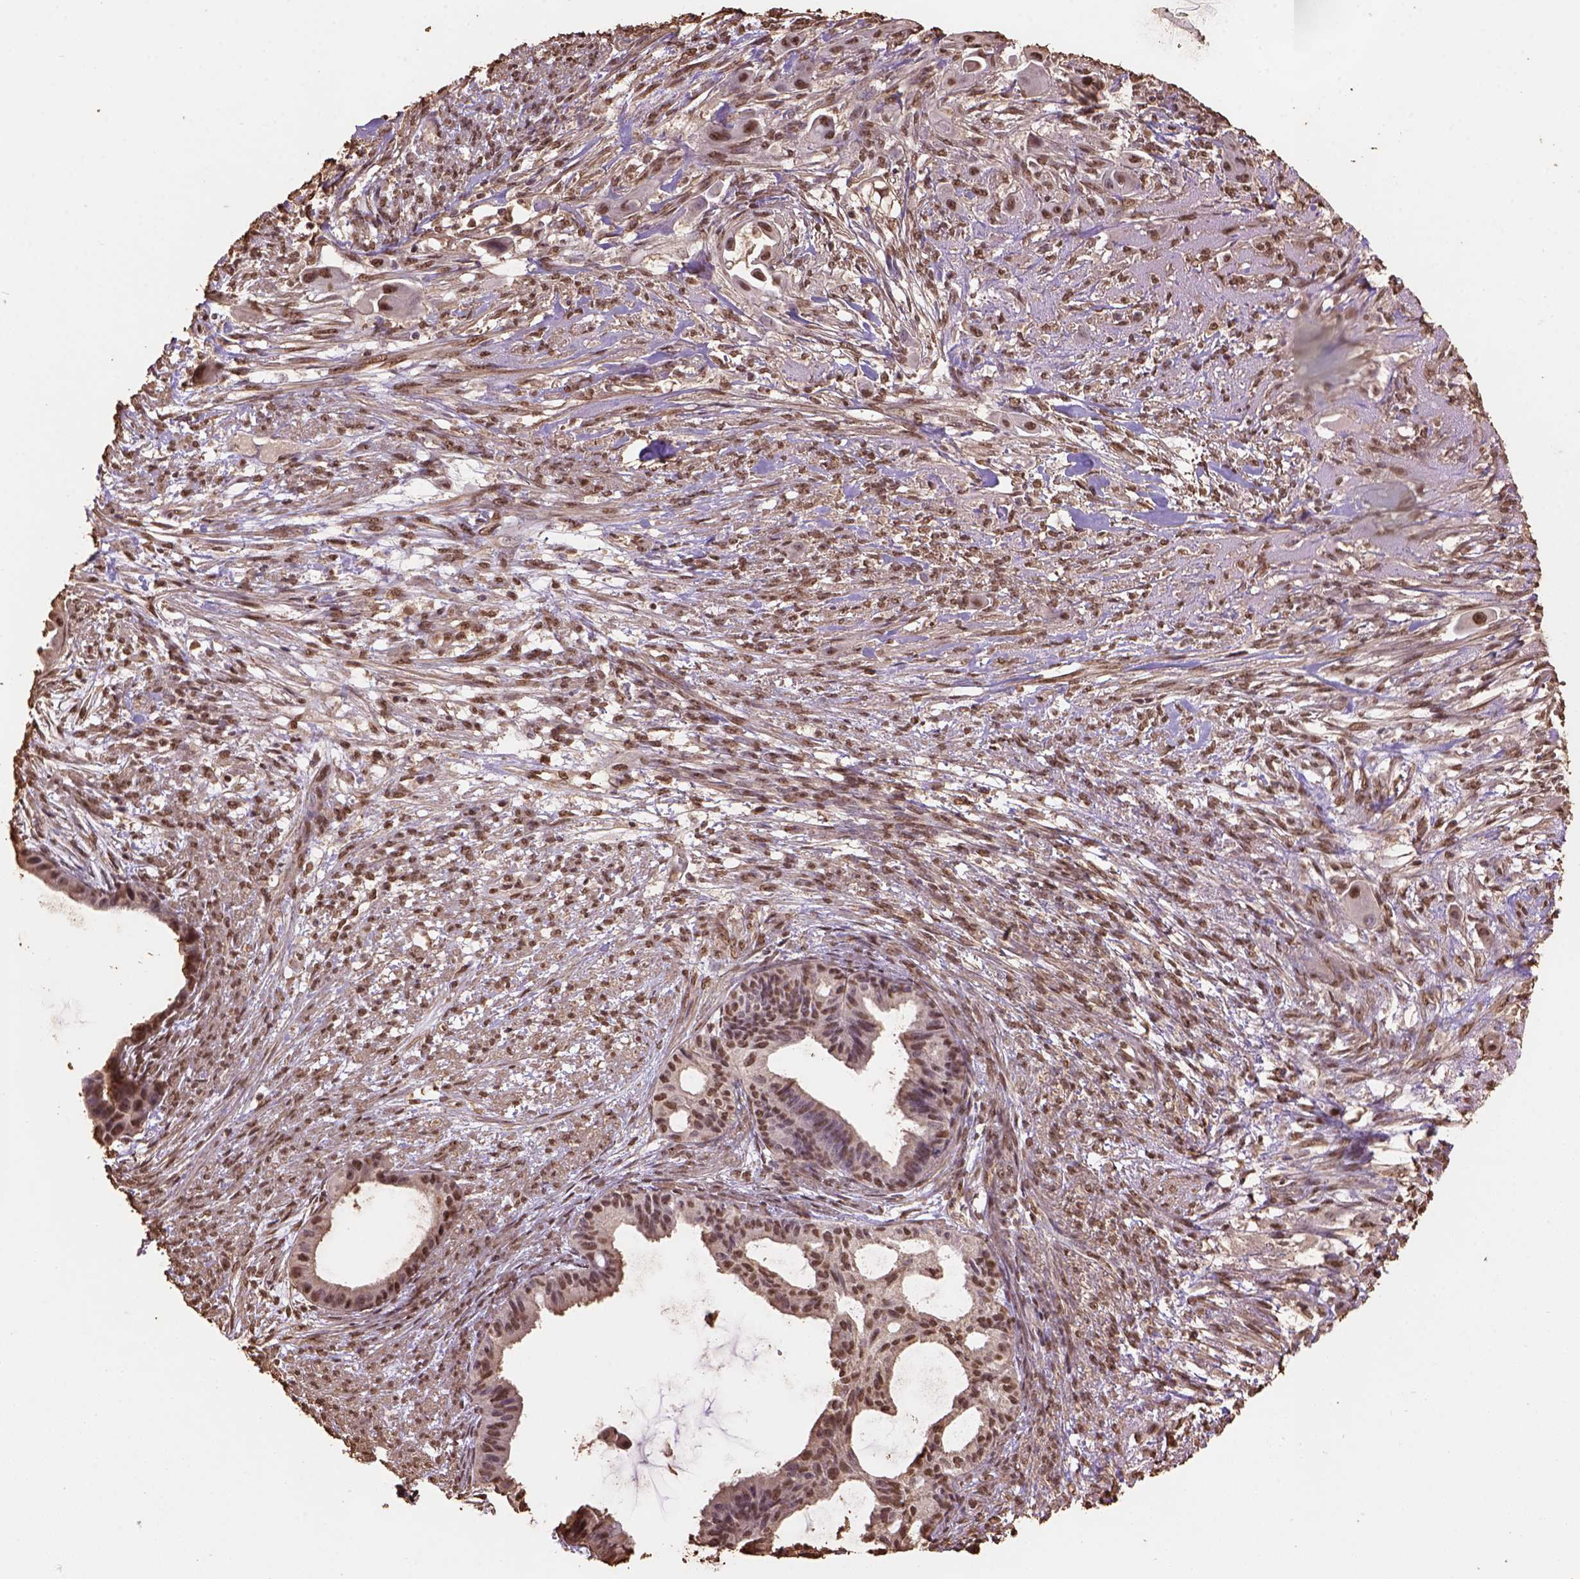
{"staining": {"intensity": "moderate", "quantity": ">75%", "location": "nuclear"}, "tissue": "endometrial cancer", "cell_type": "Tumor cells", "image_type": "cancer", "snomed": [{"axis": "morphology", "description": "Adenocarcinoma, NOS"}, {"axis": "topography", "description": "Endometrium"}], "caption": "Immunohistochemistry (IHC) of endometrial cancer shows medium levels of moderate nuclear staining in approximately >75% of tumor cells.", "gene": "CSTF2T", "patient": {"sex": "female", "age": 86}}